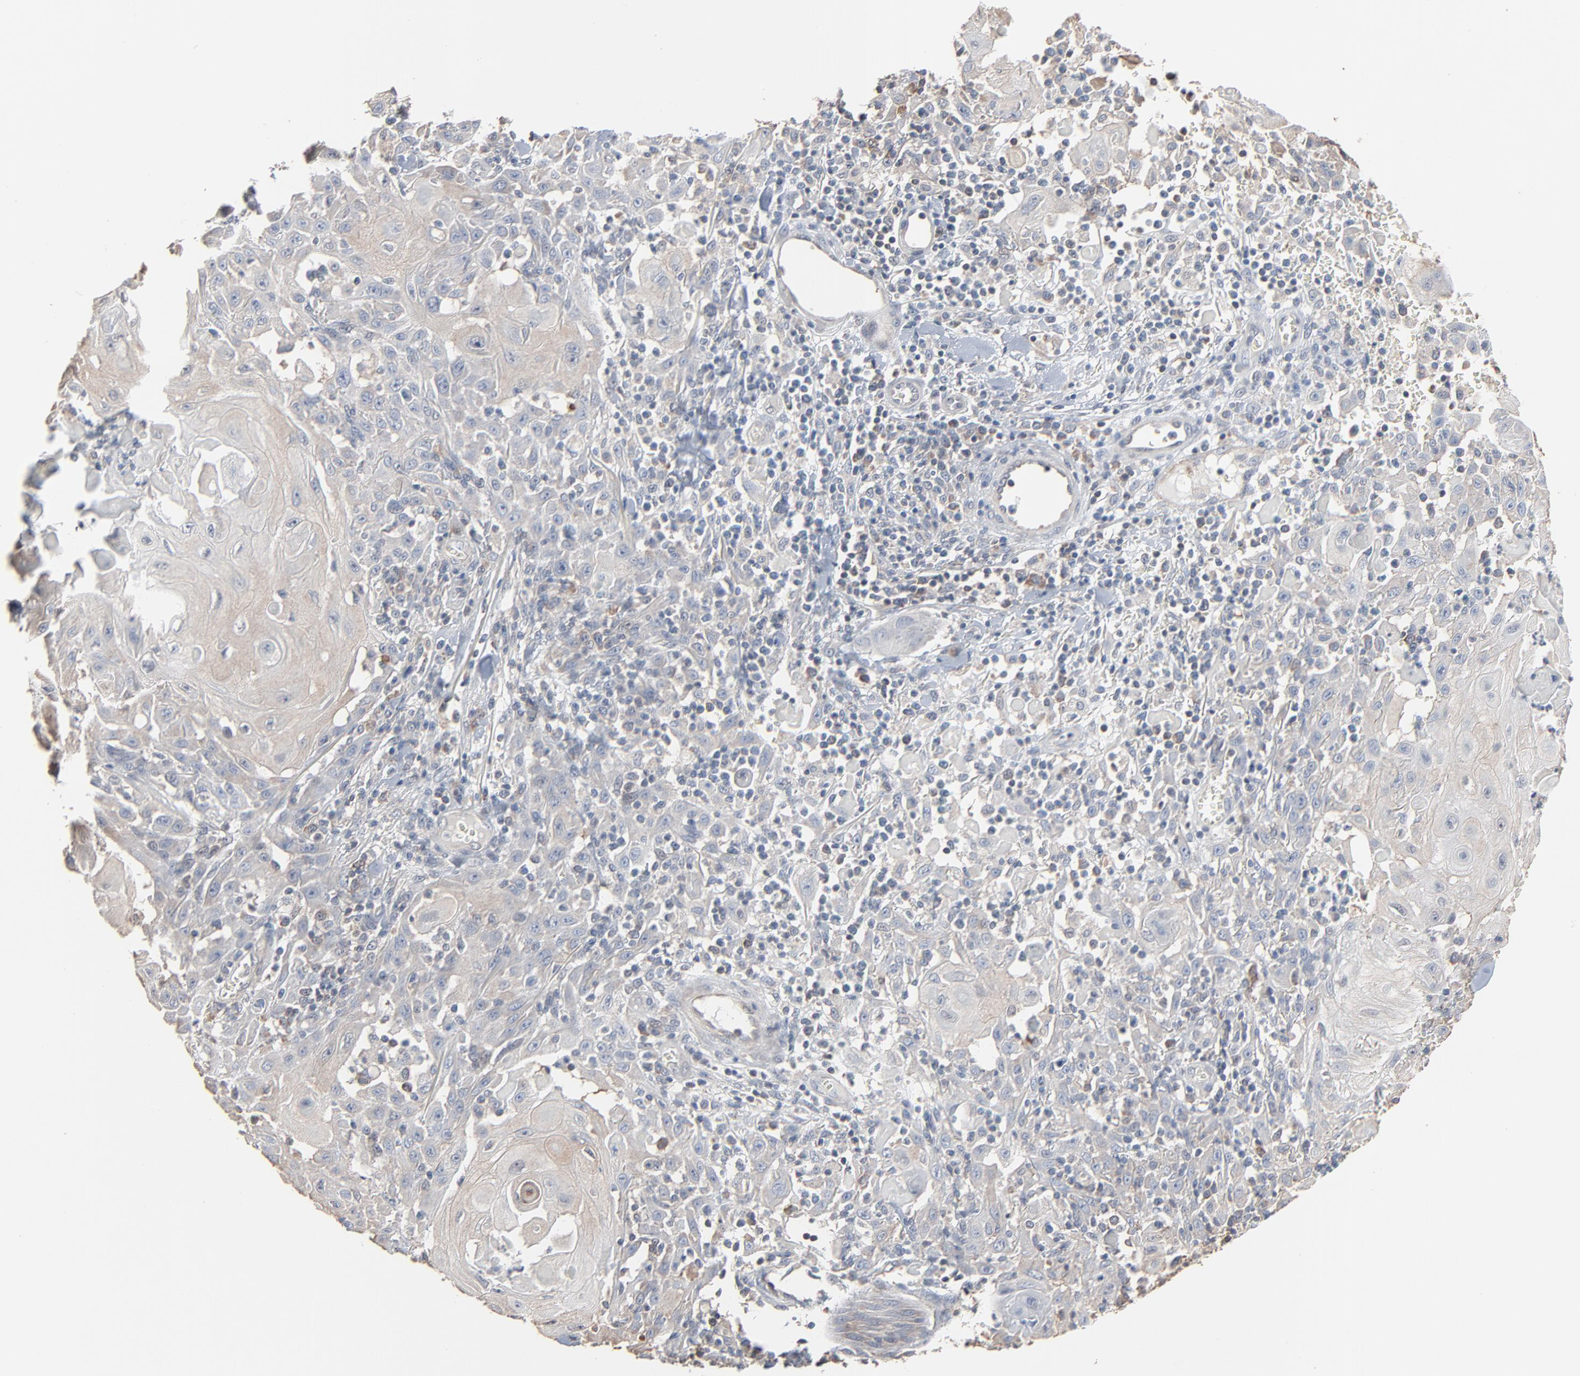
{"staining": {"intensity": "weak", "quantity": ">75%", "location": "cytoplasmic/membranous"}, "tissue": "skin cancer", "cell_type": "Tumor cells", "image_type": "cancer", "snomed": [{"axis": "morphology", "description": "Squamous cell carcinoma, NOS"}, {"axis": "topography", "description": "Skin"}], "caption": "This is an image of immunohistochemistry (IHC) staining of squamous cell carcinoma (skin), which shows weak positivity in the cytoplasmic/membranous of tumor cells.", "gene": "CCT5", "patient": {"sex": "male", "age": 24}}